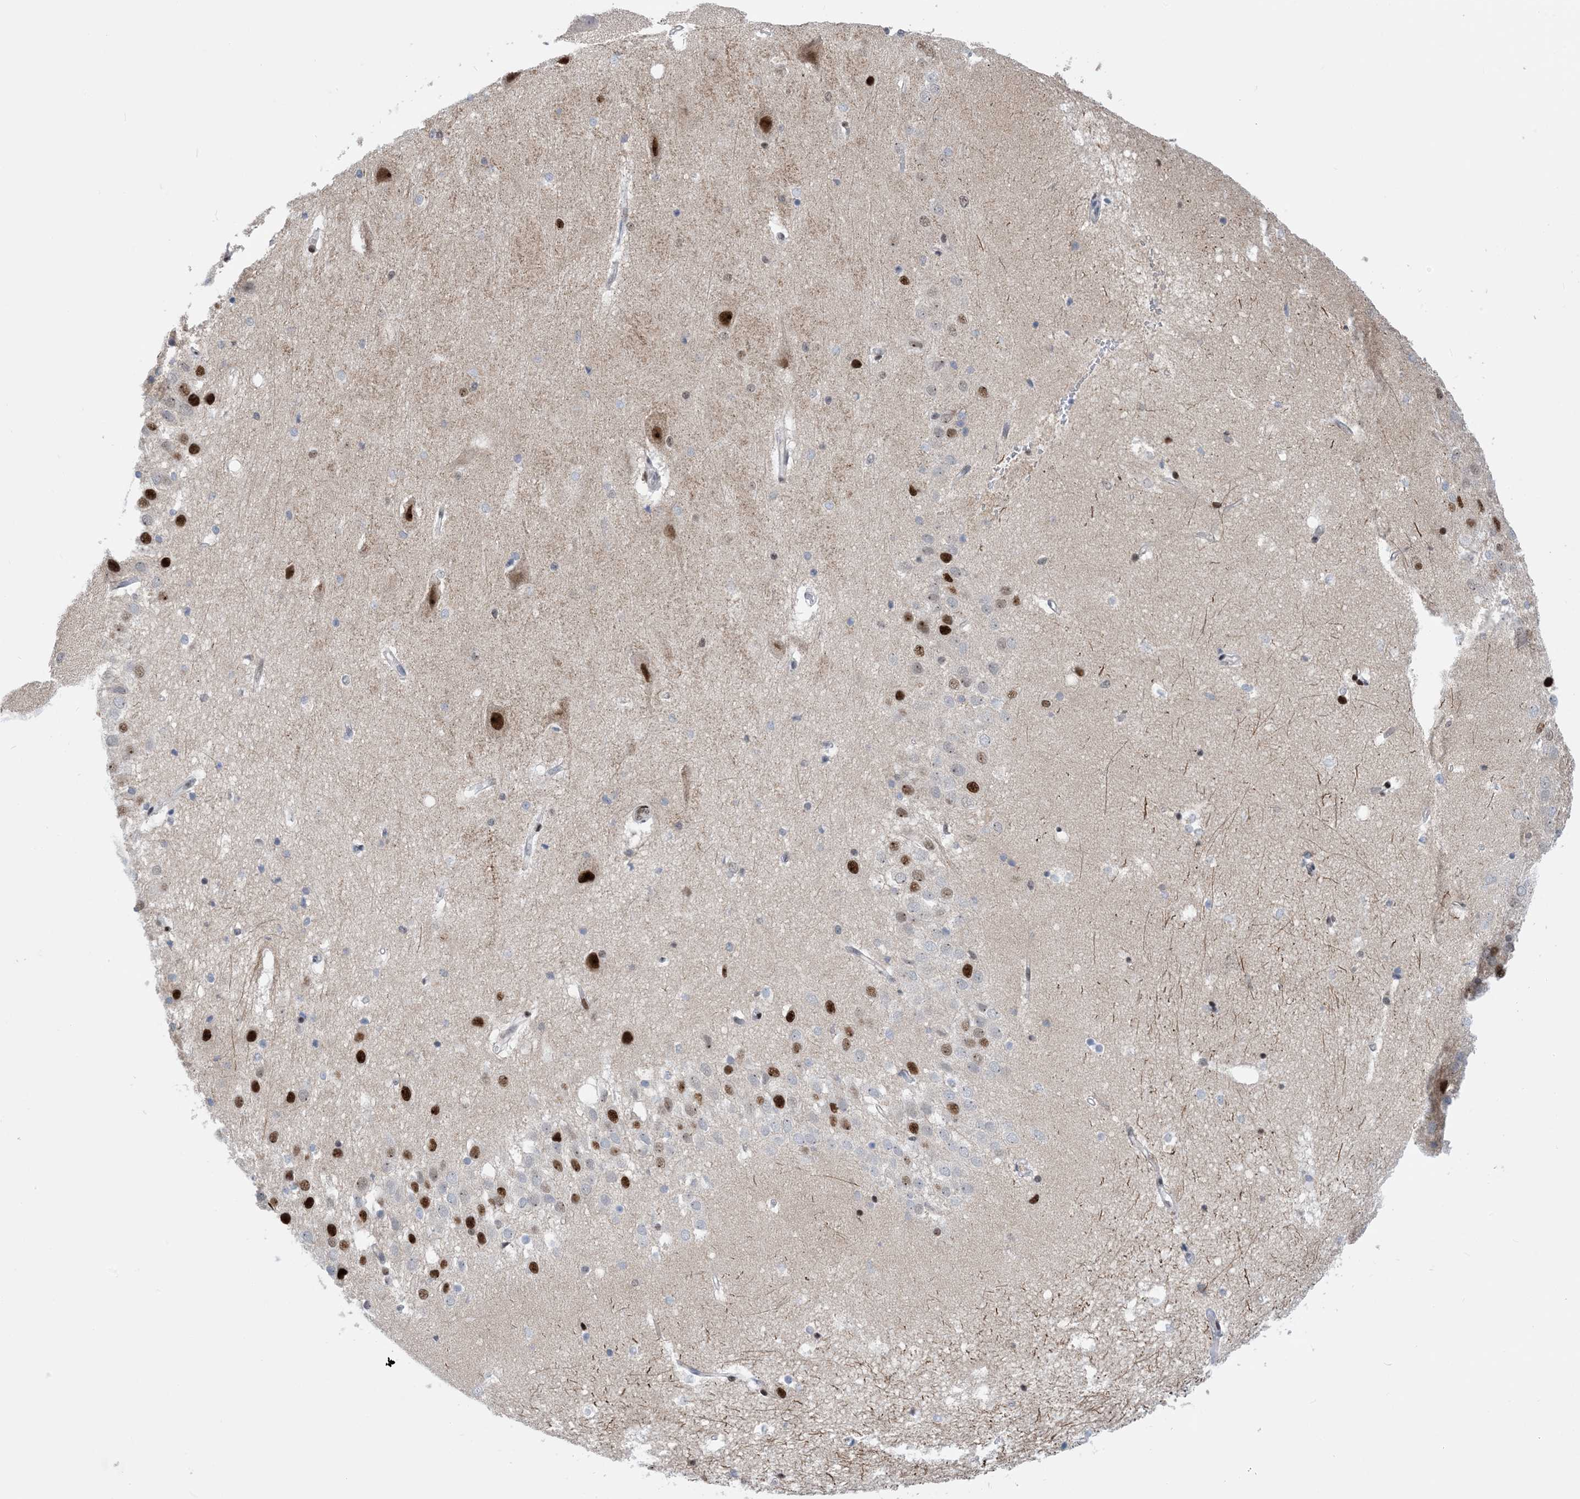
{"staining": {"intensity": "strong", "quantity": "<25%", "location": "nuclear"}, "tissue": "hippocampus", "cell_type": "Glial cells", "image_type": "normal", "snomed": [{"axis": "morphology", "description": "Normal tissue, NOS"}, {"axis": "topography", "description": "Hippocampus"}], "caption": "Protein staining reveals strong nuclear staining in about <25% of glial cells in normal hippocampus. The staining was performed using DAB to visualize the protein expression in brown, while the nuclei were stained in blue with hematoxylin (Magnification: 20x).", "gene": "TSPYL1", "patient": {"sex": "female", "age": 52}}